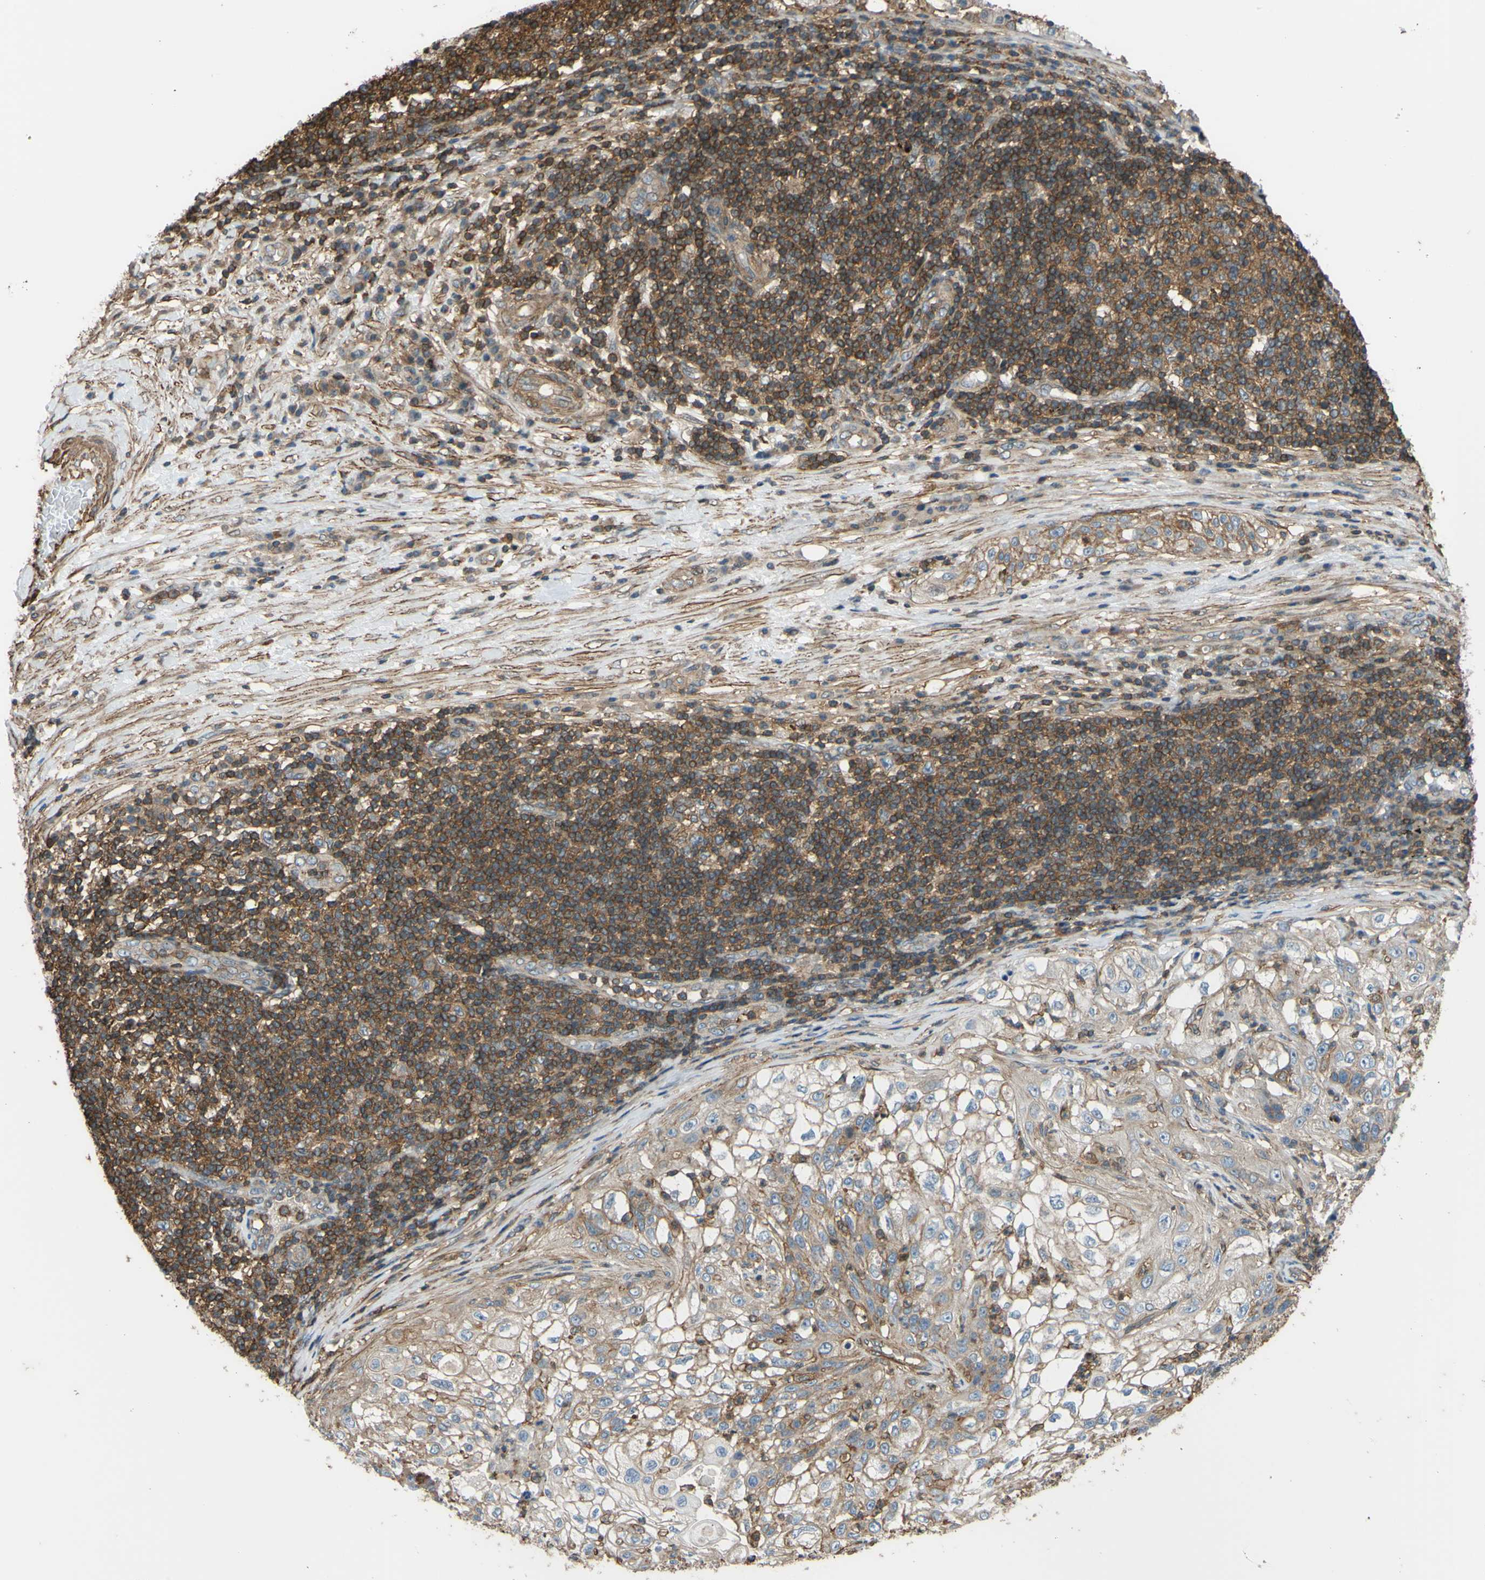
{"staining": {"intensity": "moderate", "quantity": ">75%", "location": "cytoplasmic/membranous"}, "tissue": "lung cancer", "cell_type": "Tumor cells", "image_type": "cancer", "snomed": [{"axis": "morphology", "description": "Inflammation, NOS"}, {"axis": "morphology", "description": "Squamous cell carcinoma, NOS"}, {"axis": "topography", "description": "Lymph node"}, {"axis": "topography", "description": "Soft tissue"}, {"axis": "topography", "description": "Lung"}], "caption": "Immunohistochemistry (IHC) image of neoplastic tissue: lung squamous cell carcinoma stained using immunohistochemistry (IHC) displays medium levels of moderate protein expression localized specifically in the cytoplasmic/membranous of tumor cells, appearing as a cytoplasmic/membranous brown color.", "gene": "ADD3", "patient": {"sex": "male", "age": 66}}